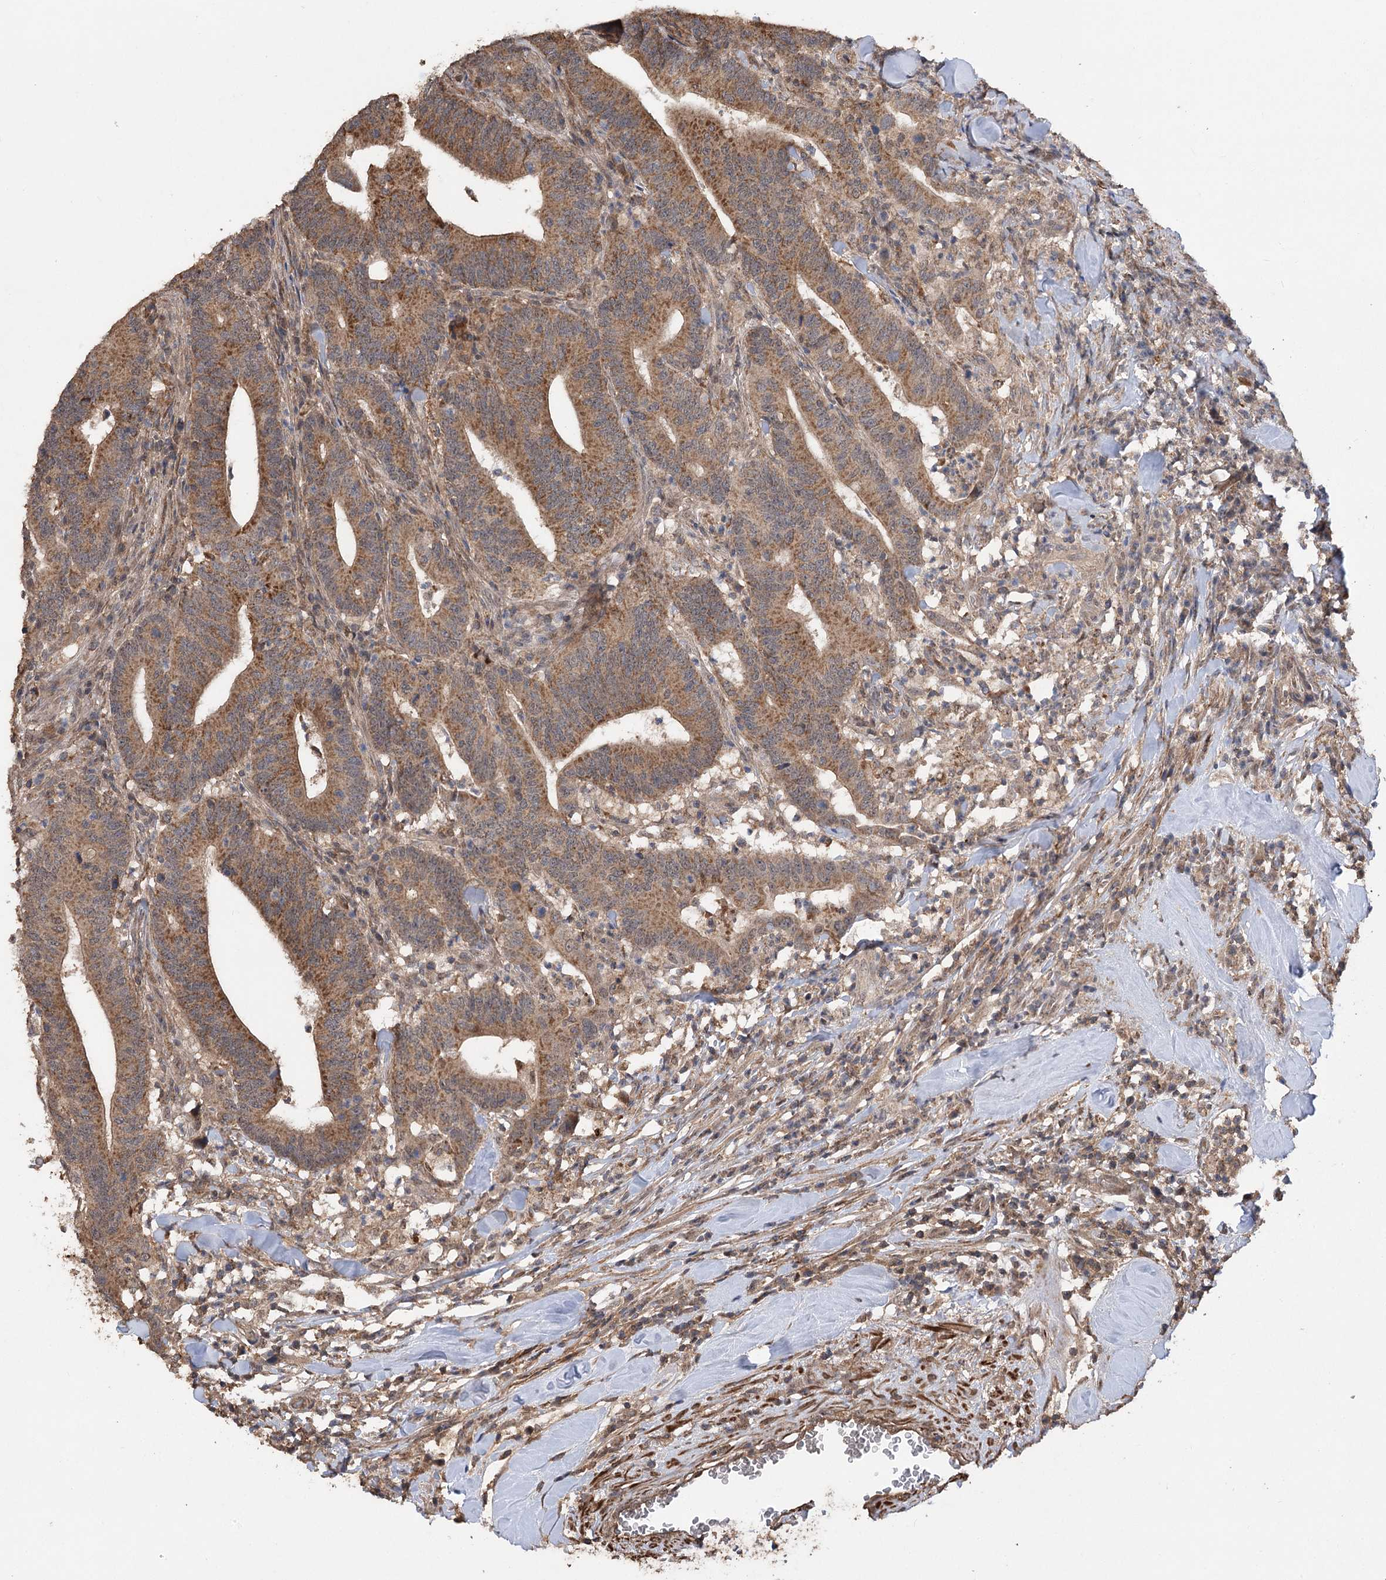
{"staining": {"intensity": "moderate", "quantity": ">75%", "location": "cytoplasmic/membranous"}, "tissue": "colorectal cancer", "cell_type": "Tumor cells", "image_type": "cancer", "snomed": [{"axis": "morphology", "description": "Adenocarcinoma, NOS"}, {"axis": "topography", "description": "Colon"}], "caption": "Colorectal adenocarcinoma stained for a protein exhibits moderate cytoplasmic/membranous positivity in tumor cells.", "gene": "TENM2", "patient": {"sex": "female", "age": 66}}